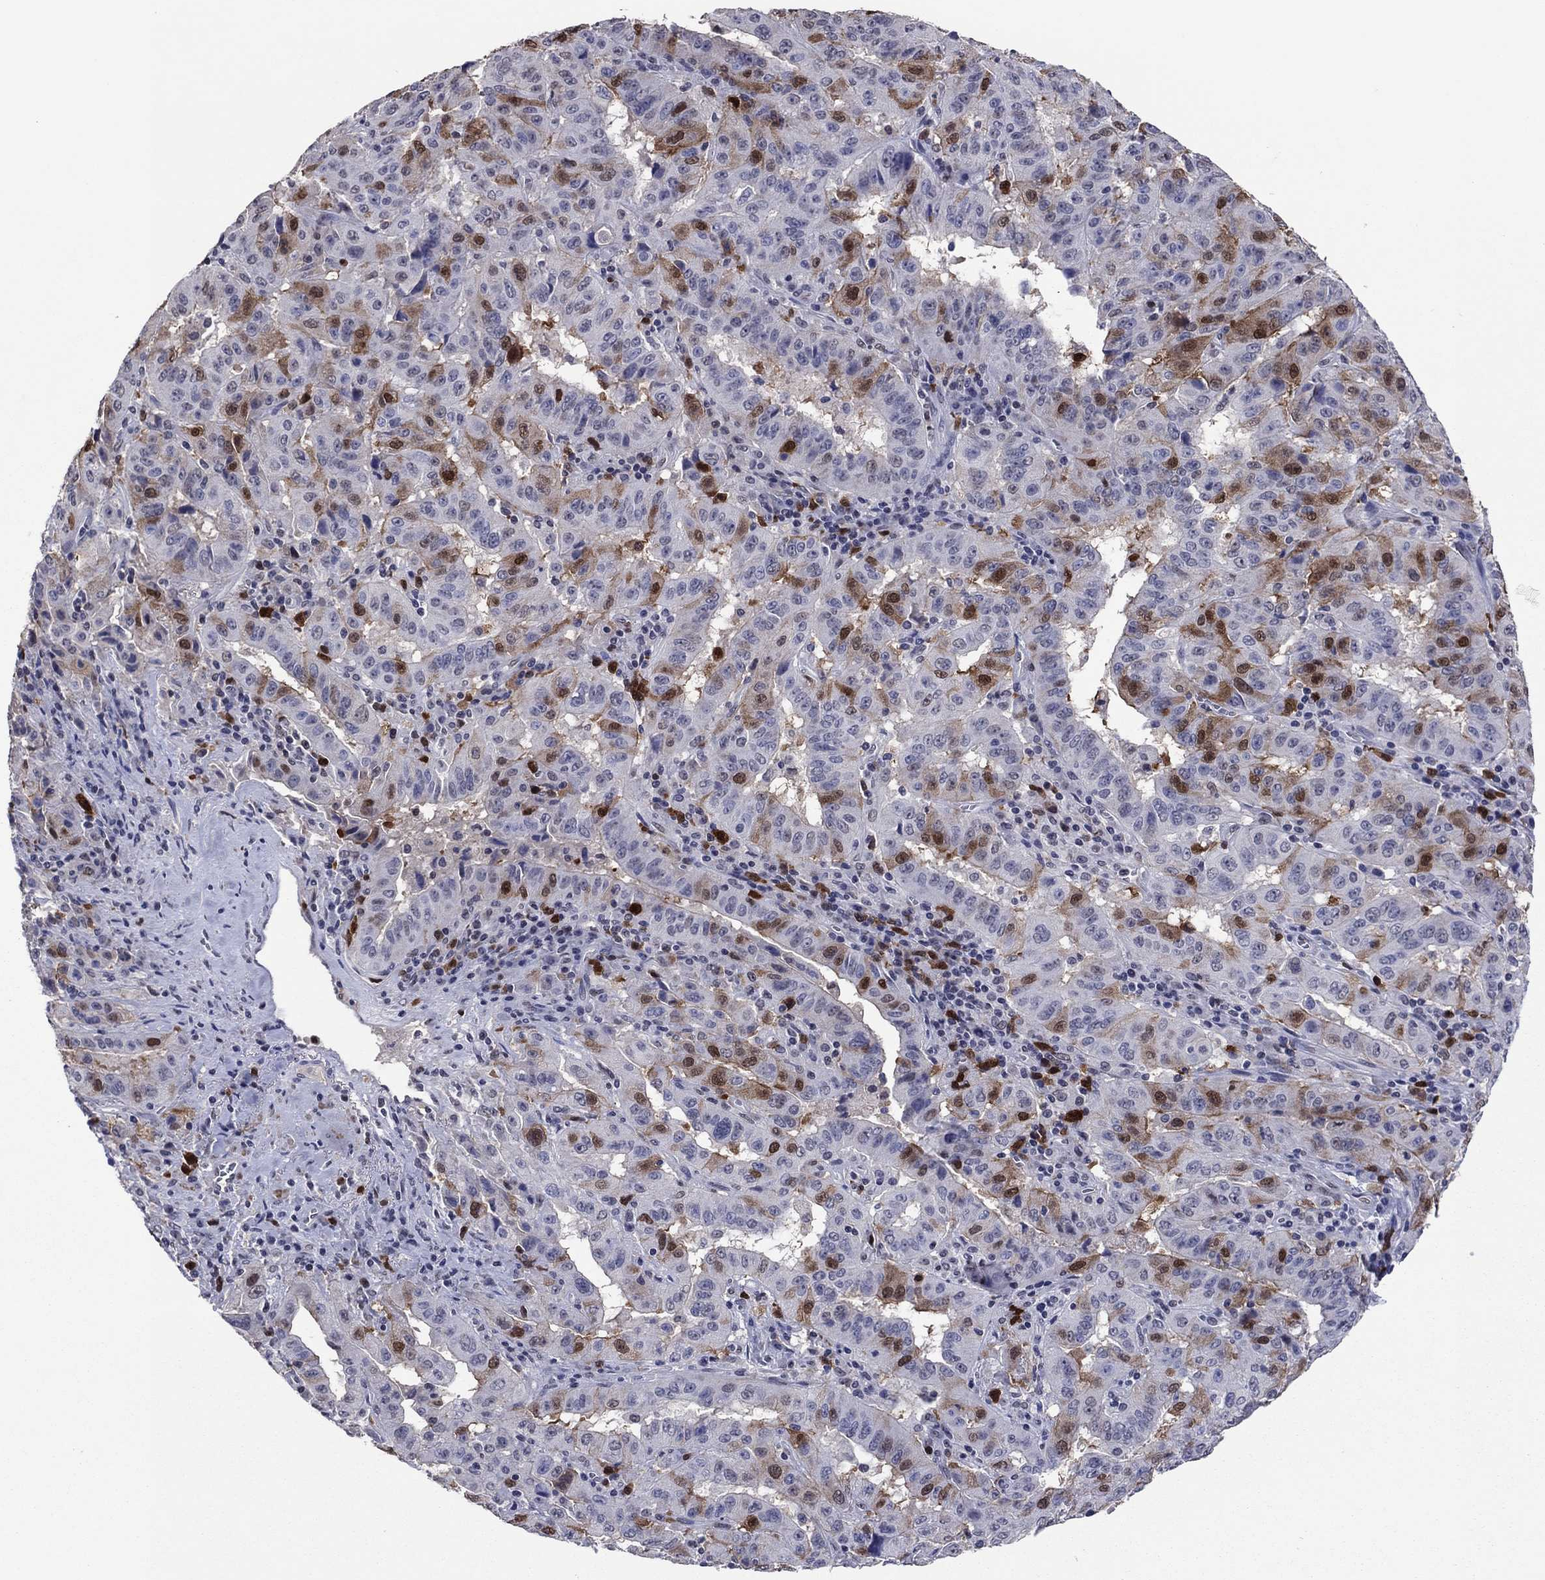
{"staining": {"intensity": "strong", "quantity": "<25%", "location": "cytoplasmic/membranous,nuclear"}, "tissue": "pancreatic cancer", "cell_type": "Tumor cells", "image_type": "cancer", "snomed": [{"axis": "morphology", "description": "Adenocarcinoma, NOS"}, {"axis": "topography", "description": "Pancreas"}], "caption": "Immunohistochemical staining of pancreatic adenocarcinoma exhibits medium levels of strong cytoplasmic/membranous and nuclear positivity in about <25% of tumor cells.", "gene": "TYMS", "patient": {"sex": "male", "age": 63}}